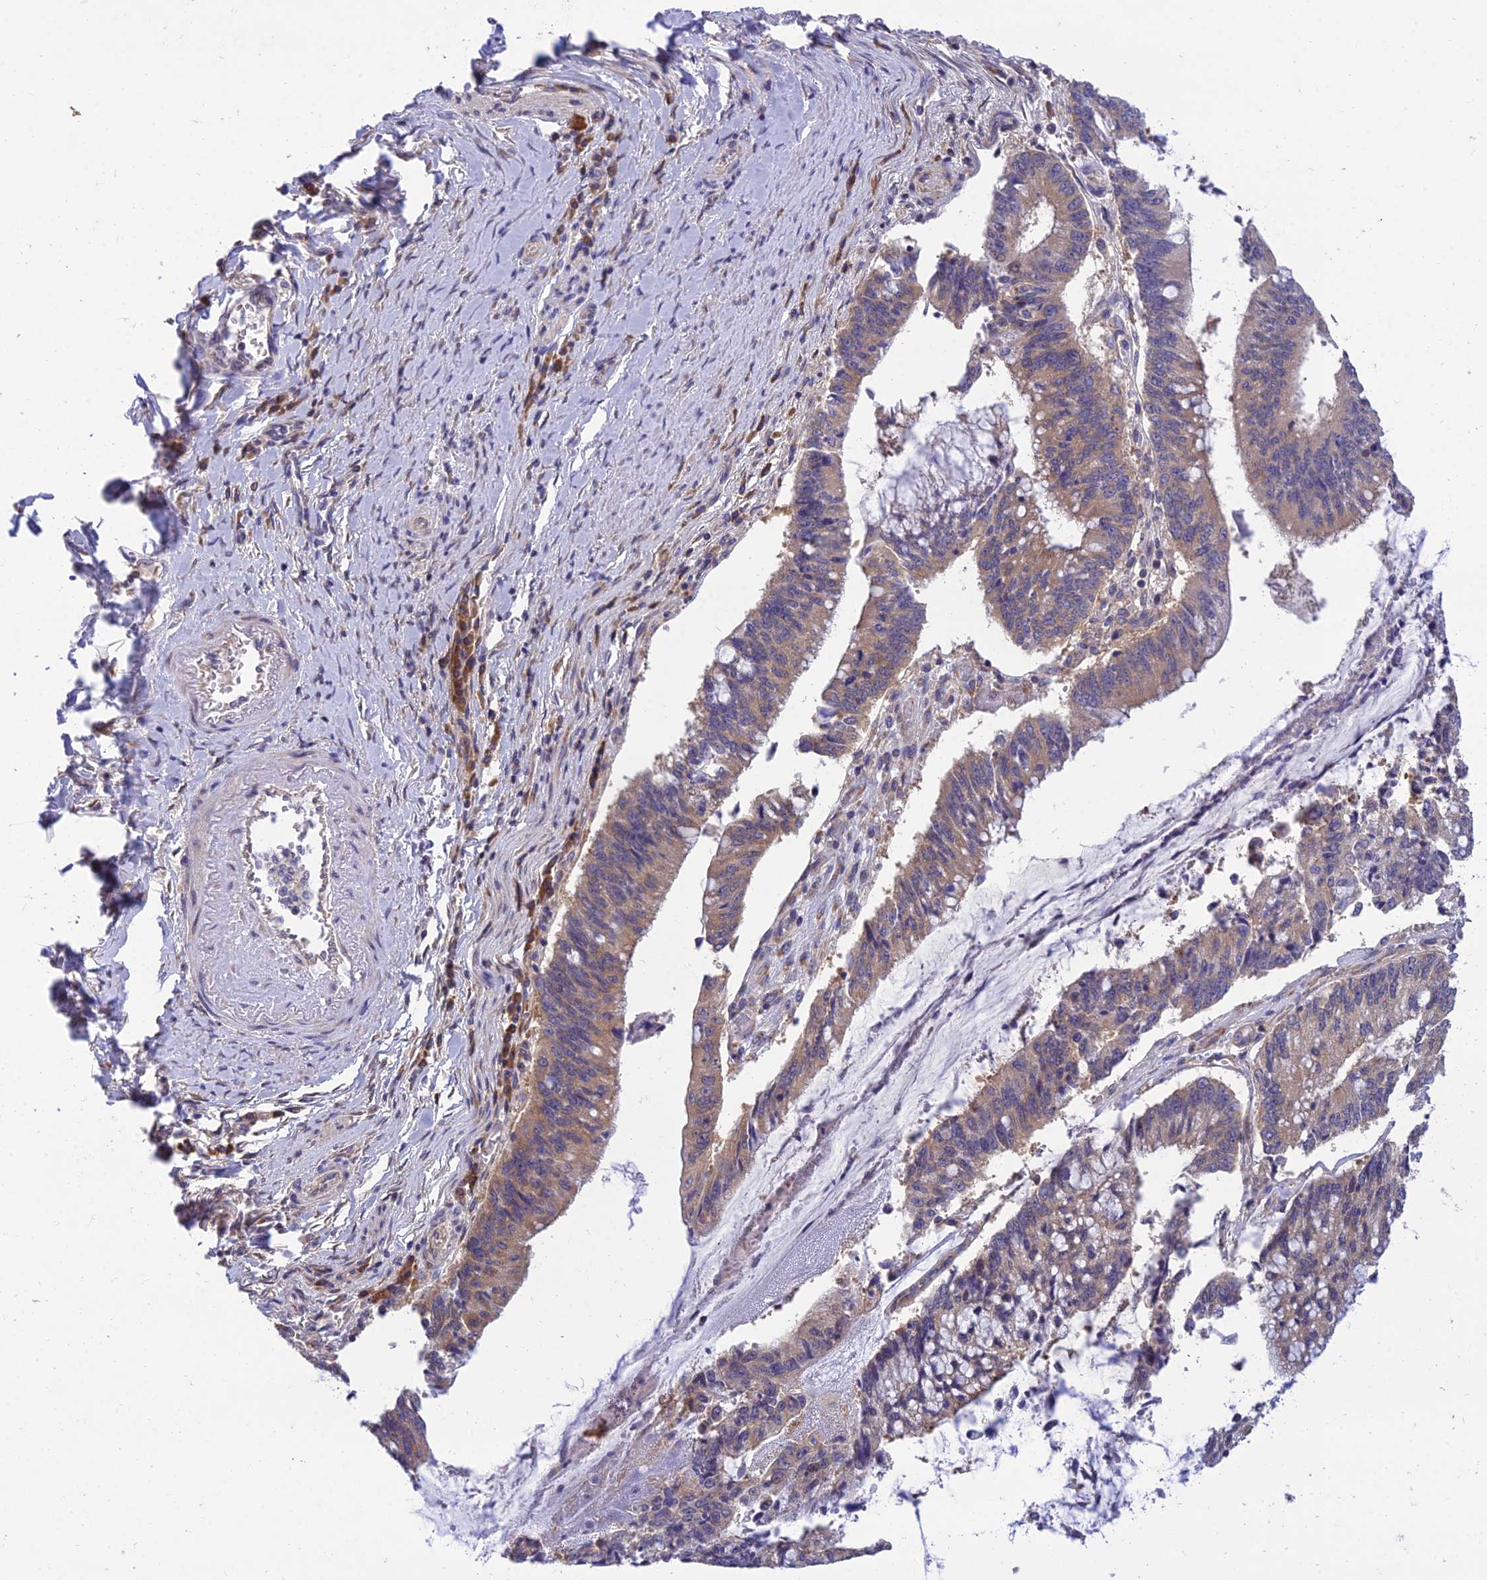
{"staining": {"intensity": "weak", "quantity": ">75%", "location": "cytoplasmic/membranous"}, "tissue": "pancreatic cancer", "cell_type": "Tumor cells", "image_type": "cancer", "snomed": [{"axis": "morphology", "description": "Adenocarcinoma, NOS"}, {"axis": "topography", "description": "Pancreas"}], "caption": "Protein expression by immunohistochemistry (IHC) reveals weak cytoplasmic/membranous expression in approximately >75% of tumor cells in adenocarcinoma (pancreatic).", "gene": "CLCN7", "patient": {"sex": "female", "age": 50}}